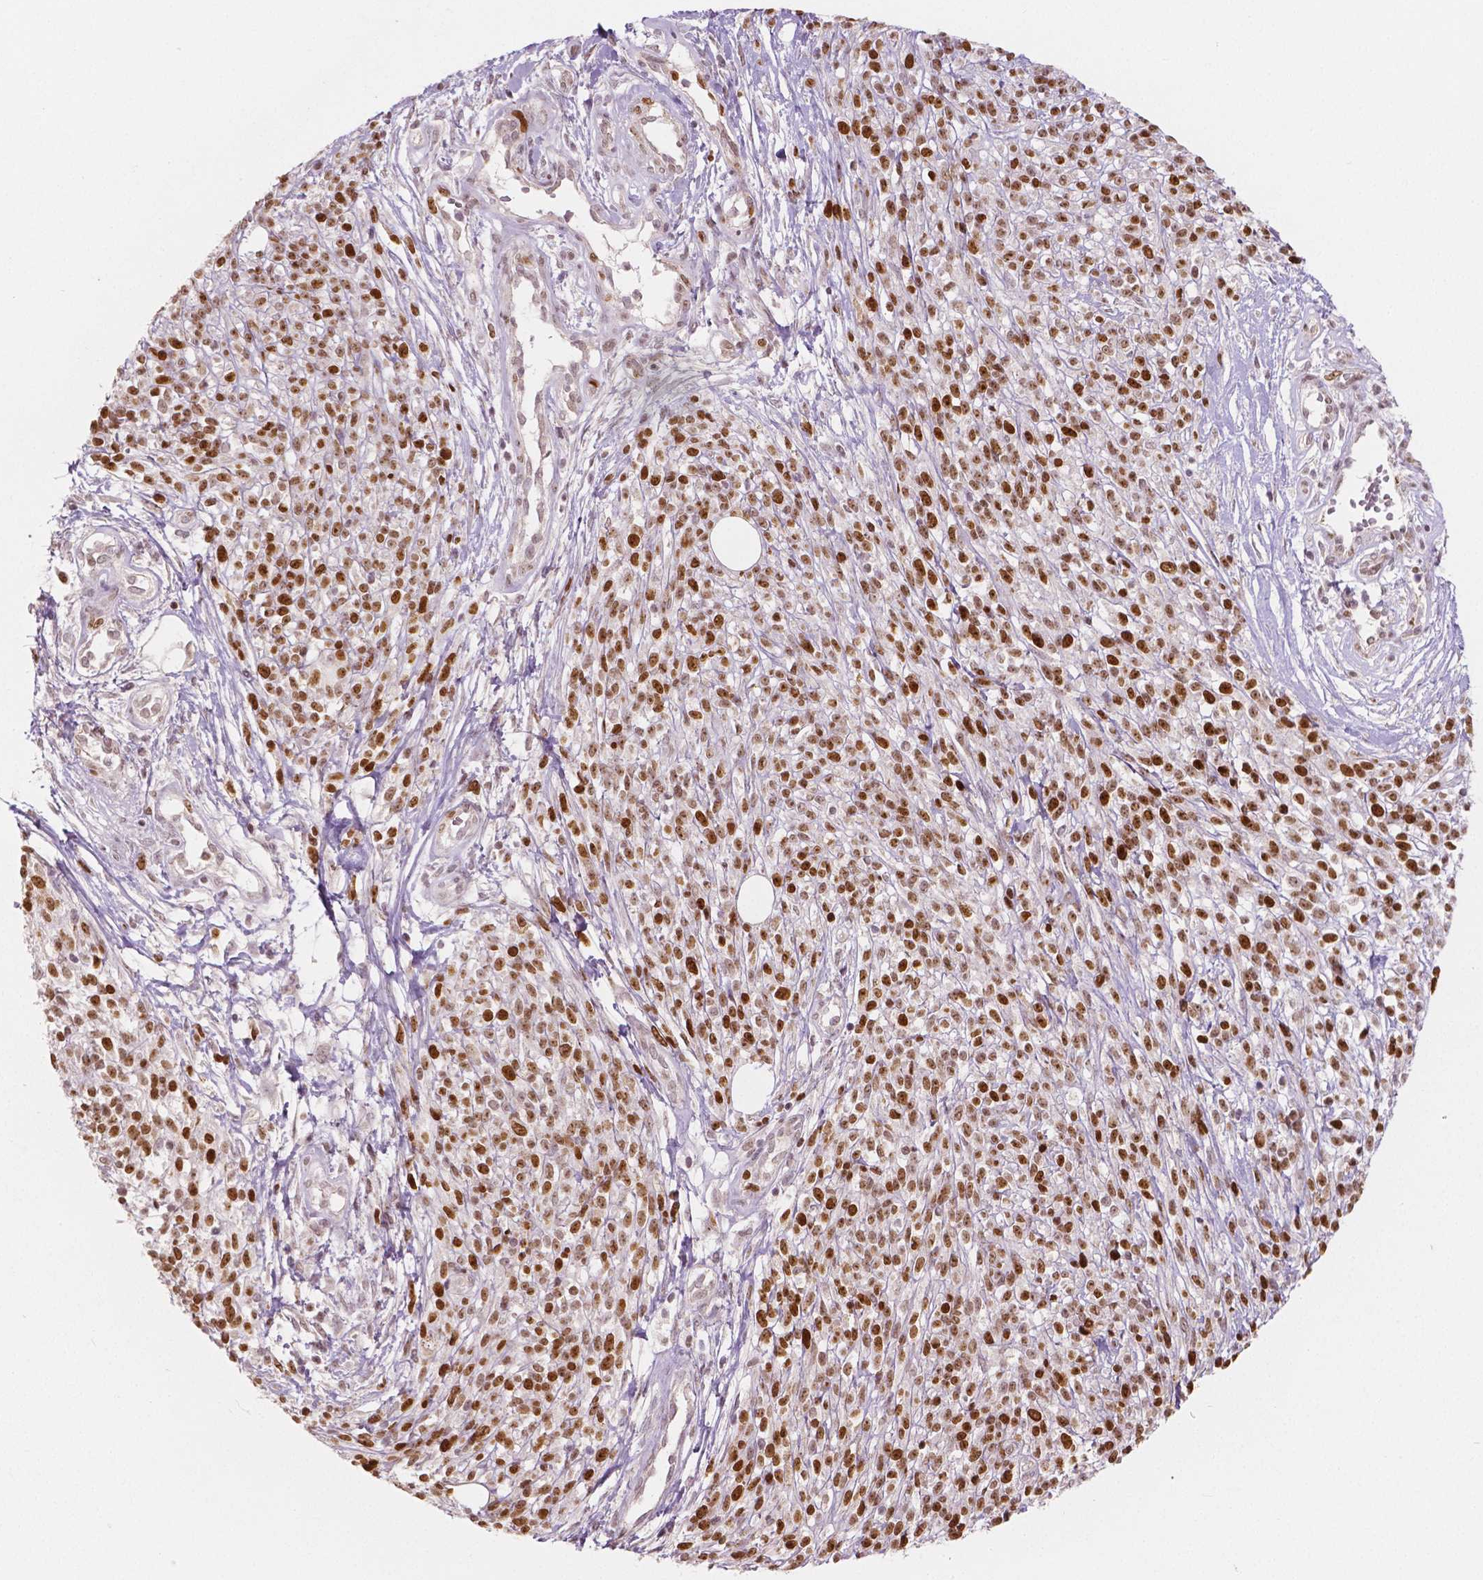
{"staining": {"intensity": "strong", "quantity": ">75%", "location": "nuclear"}, "tissue": "melanoma", "cell_type": "Tumor cells", "image_type": "cancer", "snomed": [{"axis": "morphology", "description": "Malignant melanoma, NOS"}, {"axis": "topography", "description": "Skin"}, {"axis": "topography", "description": "Skin of trunk"}], "caption": "Strong nuclear positivity is seen in approximately >75% of tumor cells in melanoma.", "gene": "NSD2", "patient": {"sex": "male", "age": 74}}